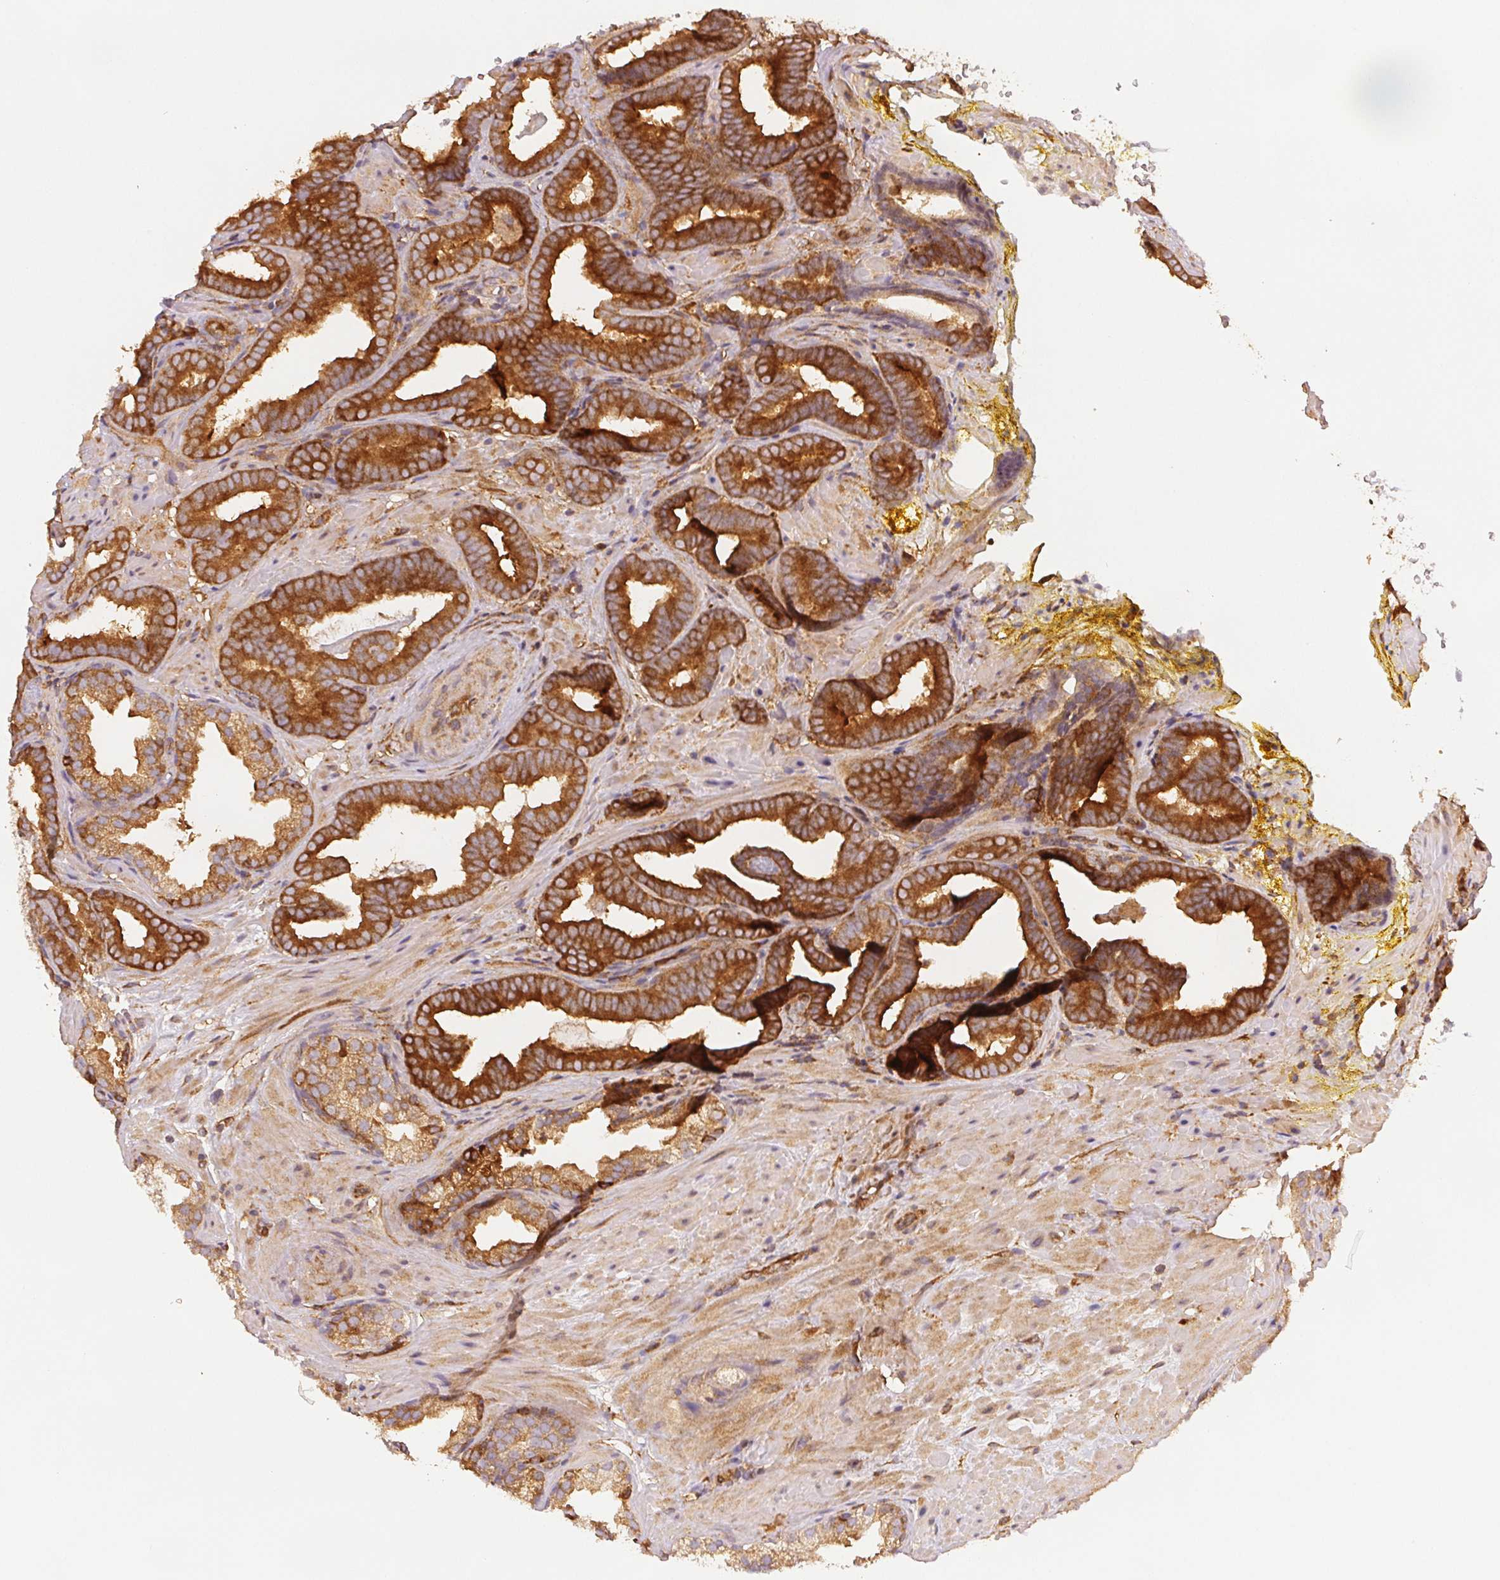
{"staining": {"intensity": "strong", "quantity": ">75%", "location": "cytoplasmic/membranous"}, "tissue": "prostate cancer", "cell_type": "Tumor cells", "image_type": "cancer", "snomed": [{"axis": "morphology", "description": "Adenocarcinoma, Low grade"}, {"axis": "topography", "description": "Prostate"}], "caption": "Strong cytoplasmic/membranous positivity is seen in approximately >75% of tumor cells in prostate cancer (low-grade adenocarcinoma). Immunohistochemistry stains the protein of interest in brown and the nuclei are stained blue.", "gene": "DIAPH2", "patient": {"sex": "male", "age": 63}}